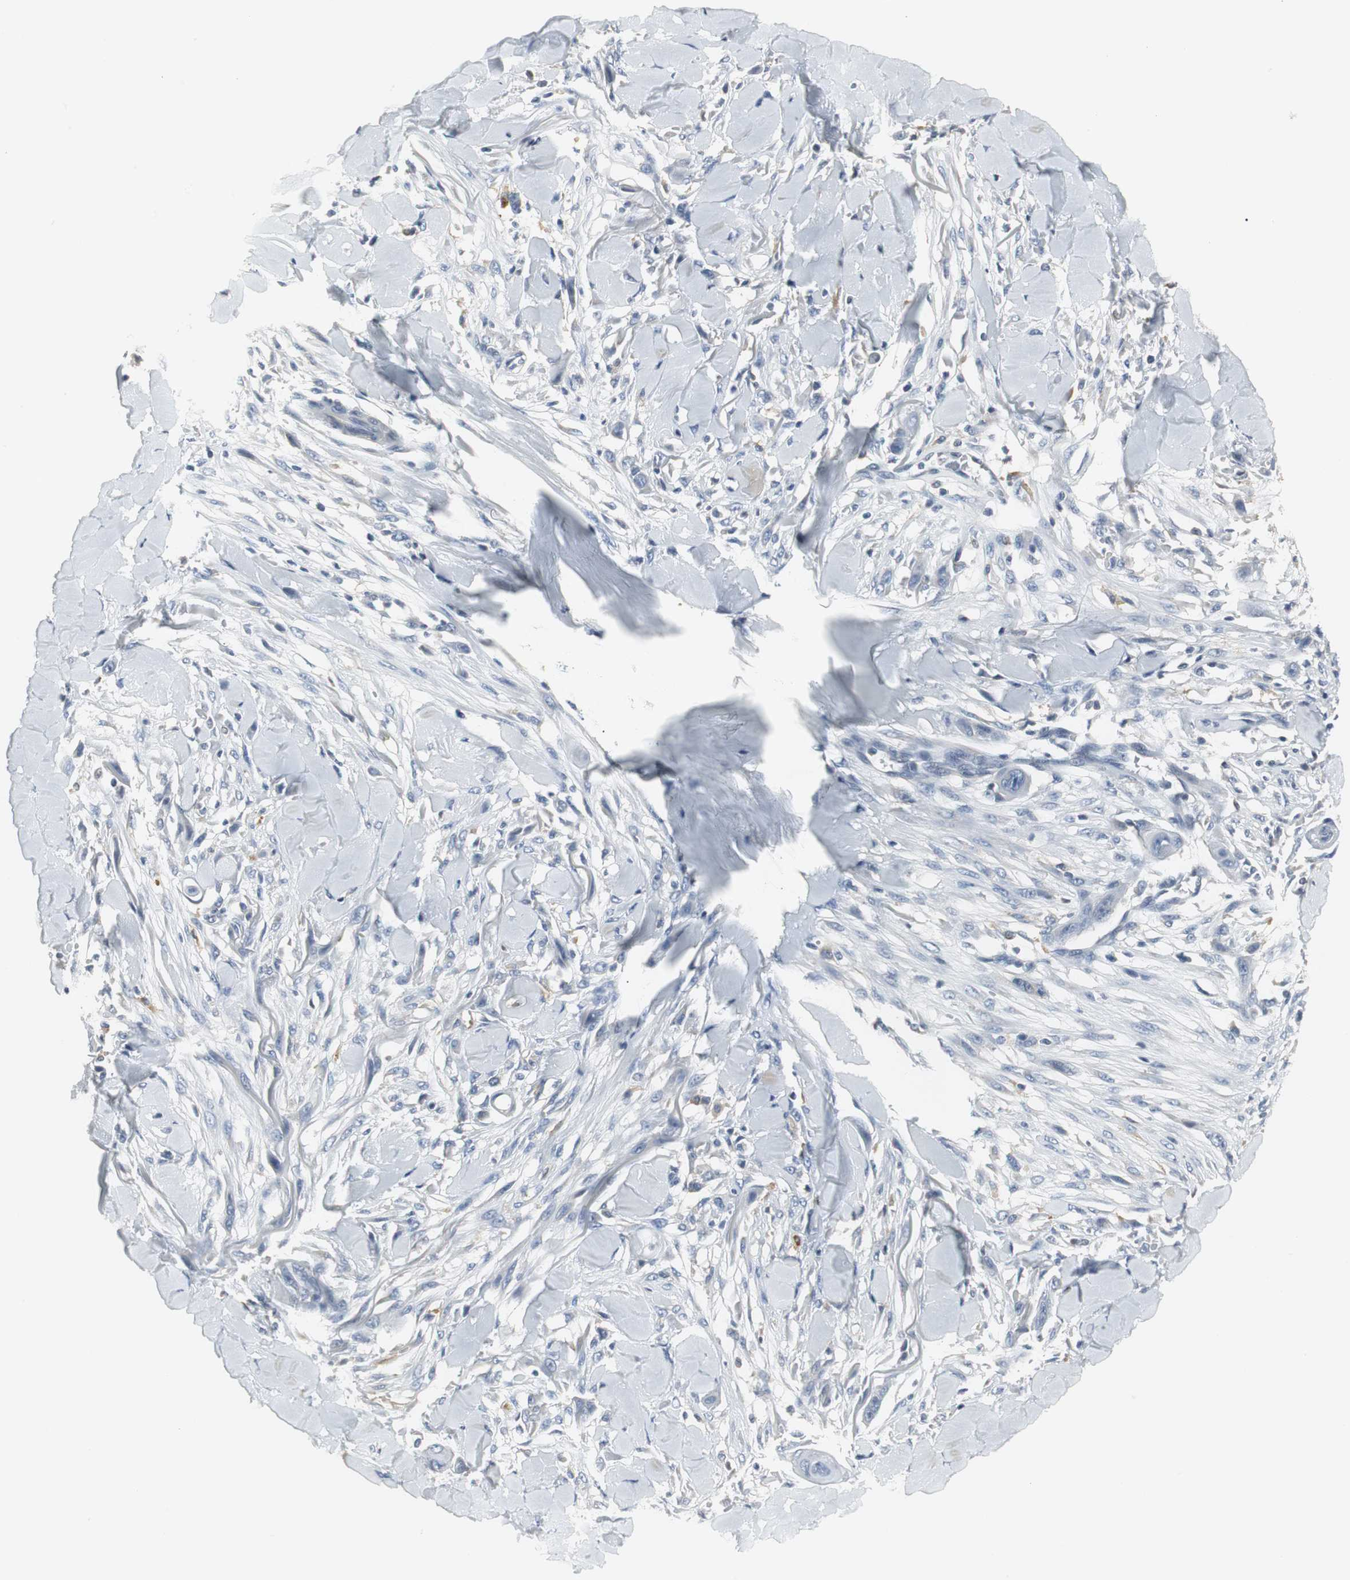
{"staining": {"intensity": "negative", "quantity": "none", "location": "none"}, "tissue": "skin cancer", "cell_type": "Tumor cells", "image_type": "cancer", "snomed": [{"axis": "morphology", "description": "Squamous cell carcinoma, NOS"}, {"axis": "topography", "description": "Skin"}], "caption": "Skin cancer (squamous cell carcinoma) was stained to show a protein in brown. There is no significant positivity in tumor cells. (DAB (3,3'-diaminobenzidine) IHC with hematoxylin counter stain).", "gene": "SLC2A5", "patient": {"sex": "female", "age": 59}}